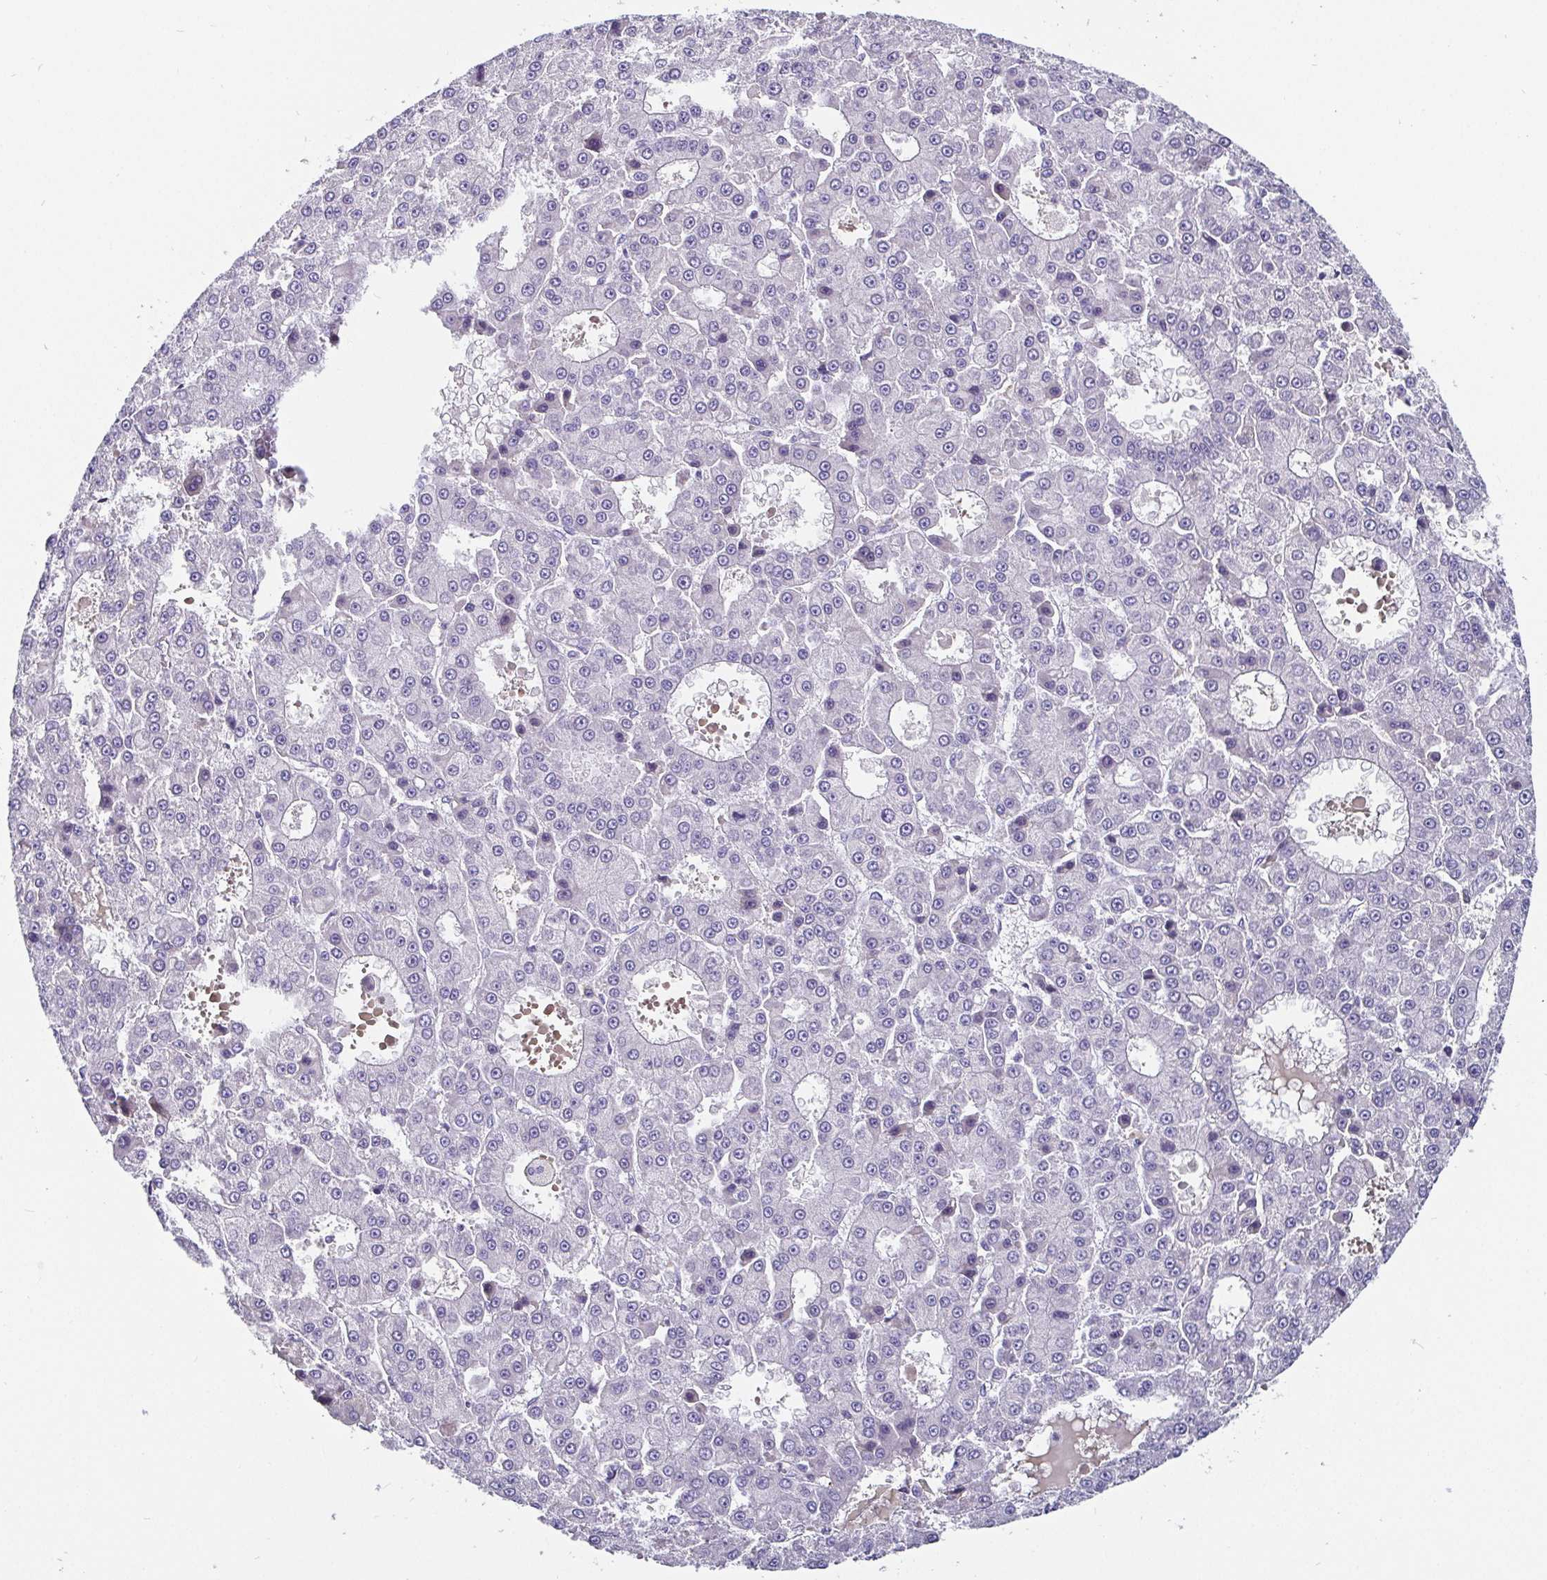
{"staining": {"intensity": "negative", "quantity": "none", "location": "none"}, "tissue": "liver cancer", "cell_type": "Tumor cells", "image_type": "cancer", "snomed": [{"axis": "morphology", "description": "Carcinoma, Hepatocellular, NOS"}, {"axis": "topography", "description": "Liver"}], "caption": "Immunohistochemical staining of hepatocellular carcinoma (liver) demonstrates no significant staining in tumor cells.", "gene": "ADAMTS6", "patient": {"sex": "male", "age": 70}}